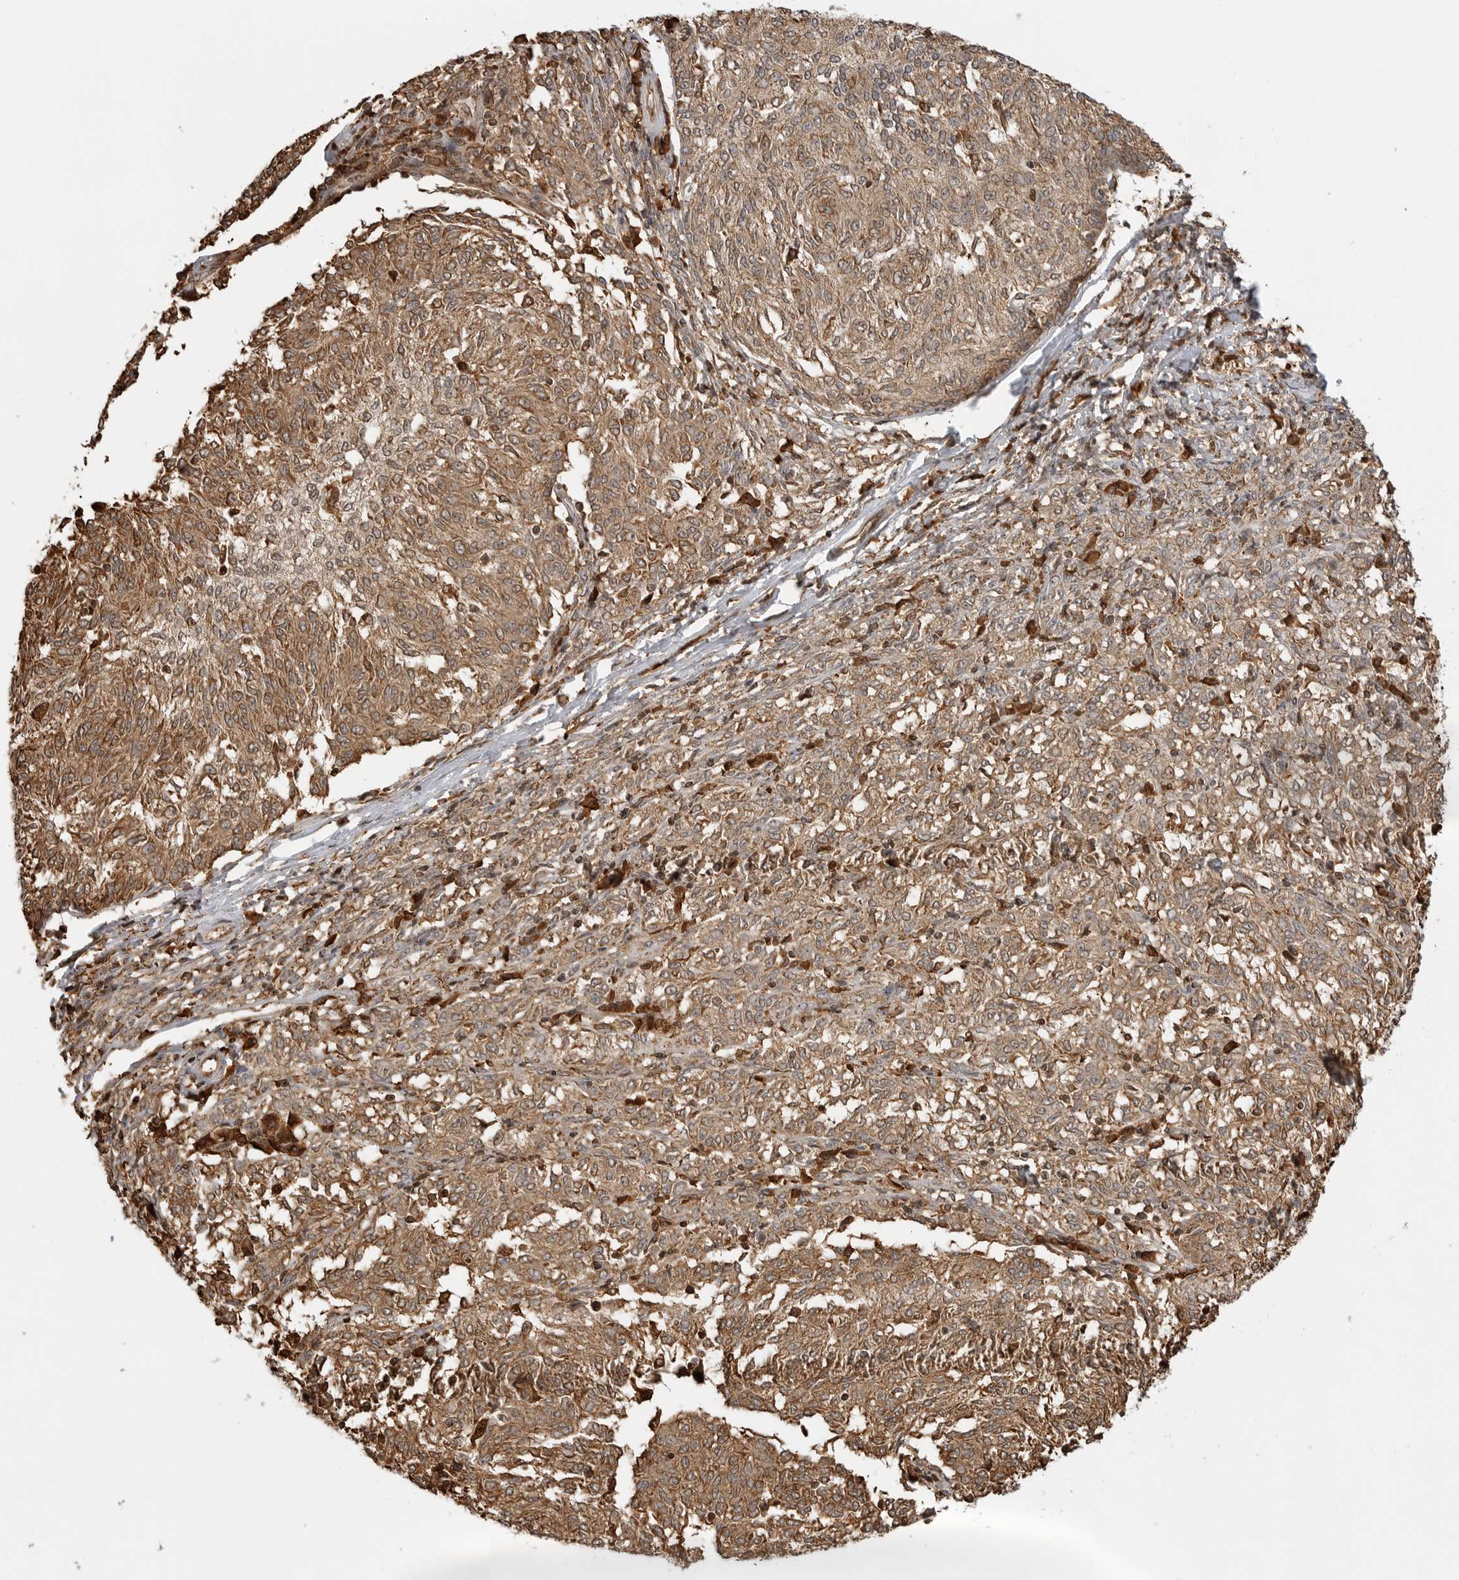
{"staining": {"intensity": "moderate", "quantity": ">75%", "location": "cytoplasmic/membranous"}, "tissue": "melanoma", "cell_type": "Tumor cells", "image_type": "cancer", "snomed": [{"axis": "morphology", "description": "Malignant melanoma, NOS"}, {"axis": "topography", "description": "Skin"}], "caption": "Immunohistochemical staining of human melanoma exhibits medium levels of moderate cytoplasmic/membranous positivity in about >75% of tumor cells. The protein of interest is stained brown, and the nuclei are stained in blue (DAB (3,3'-diaminobenzidine) IHC with brightfield microscopy, high magnification).", "gene": "BMP2K", "patient": {"sex": "female", "age": 72}}